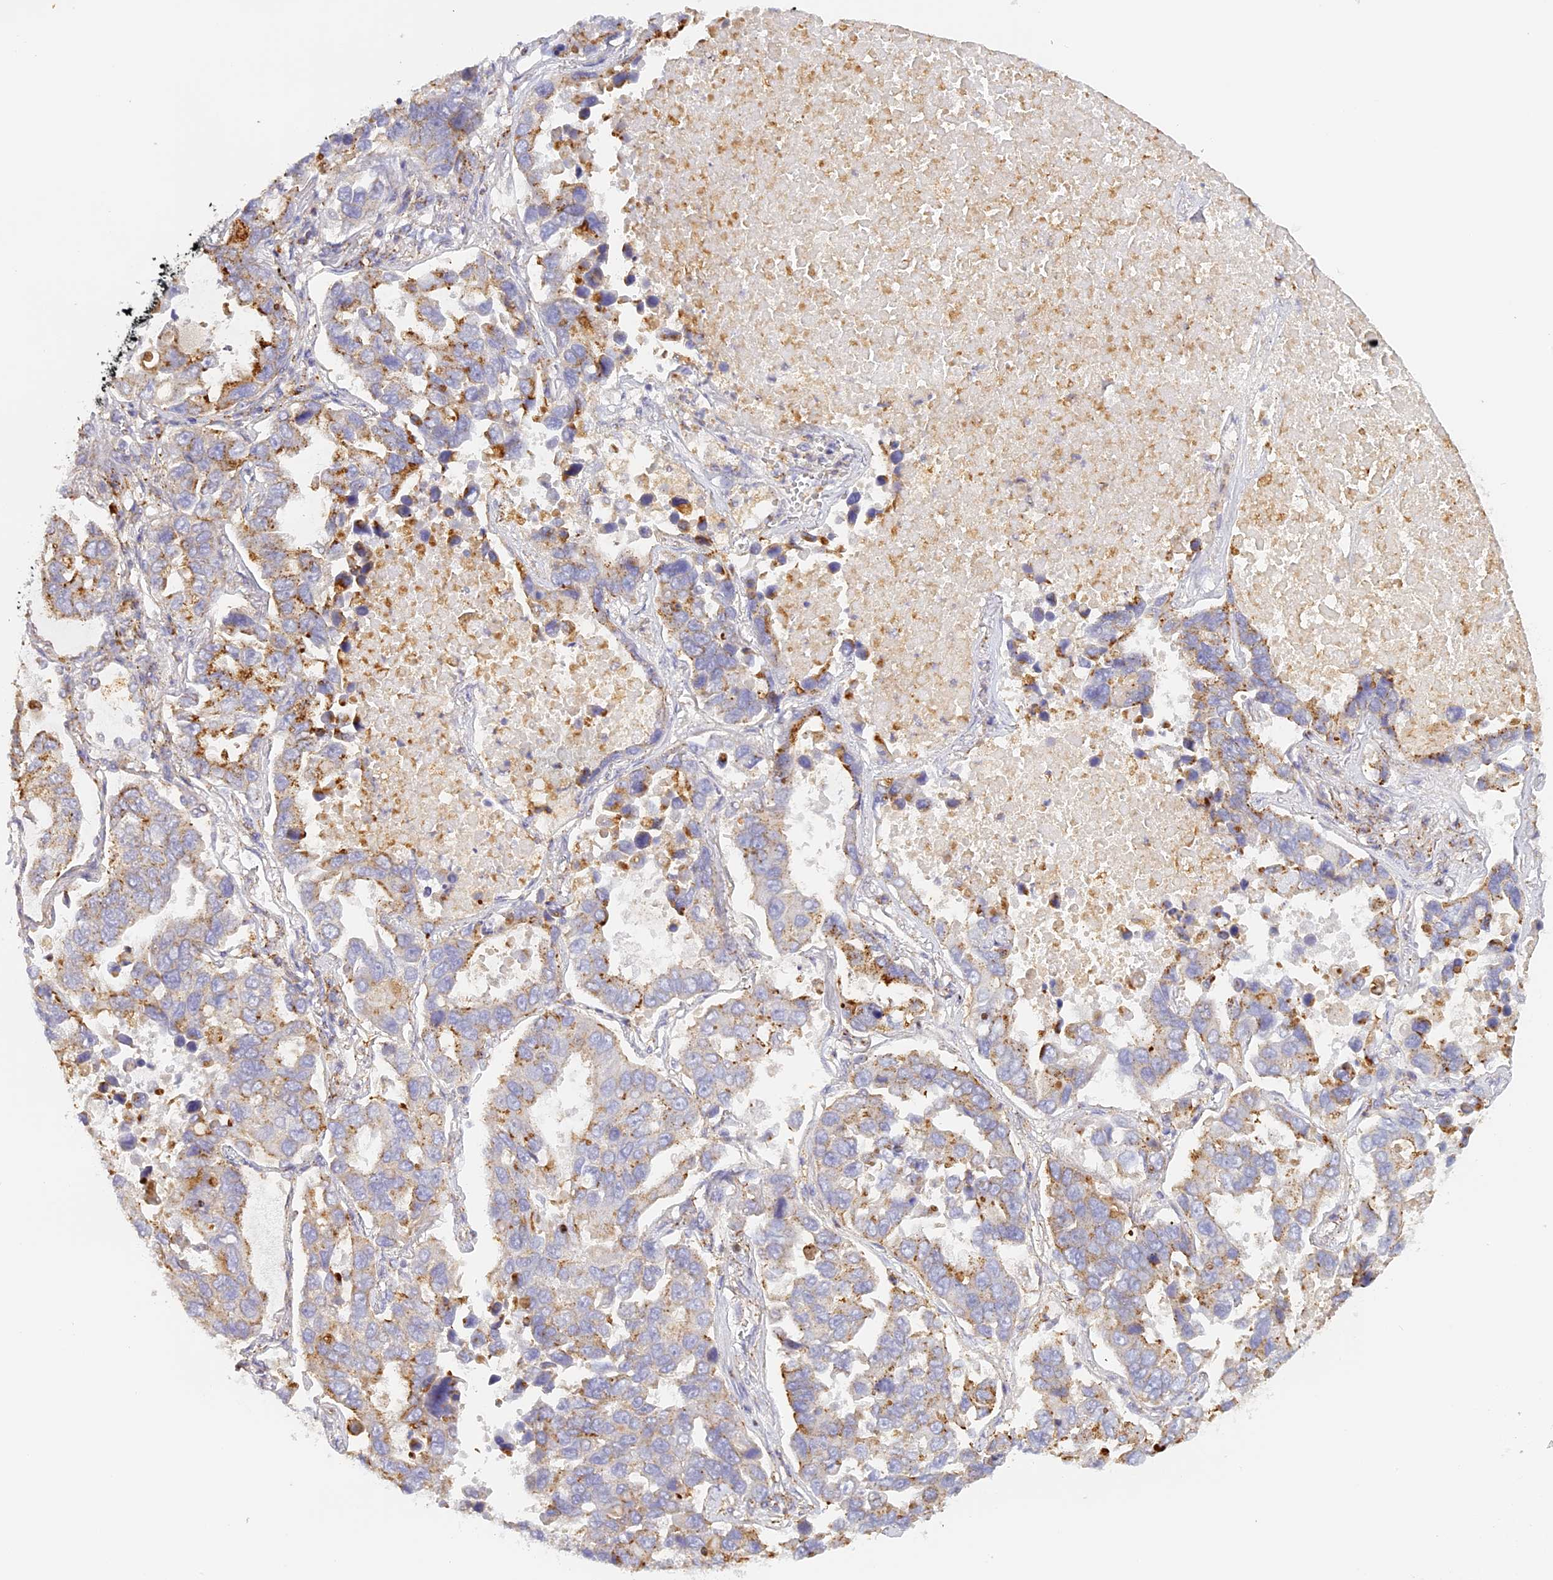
{"staining": {"intensity": "moderate", "quantity": "25%-75%", "location": "cytoplasmic/membranous"}, "tissue": "lung cancer", "cell_type": "Tumor cells", "image_type": "cancer", "snomed": [{"axis": "morphology", "description": "Adenocarcinoma, NOS"}, {"axis": "topography", "description": "Lung"}], "caption": "Tumor cells demonstrate moderate cytoplasmic/membranous staining in approximately 25%-75% of cells in adenocarcinoma (lung). (DAB = brown stain, brightfield microscopy at high magnification).", "gene": "LAMP2", "patient": {"sex": "male", "age": 64}}